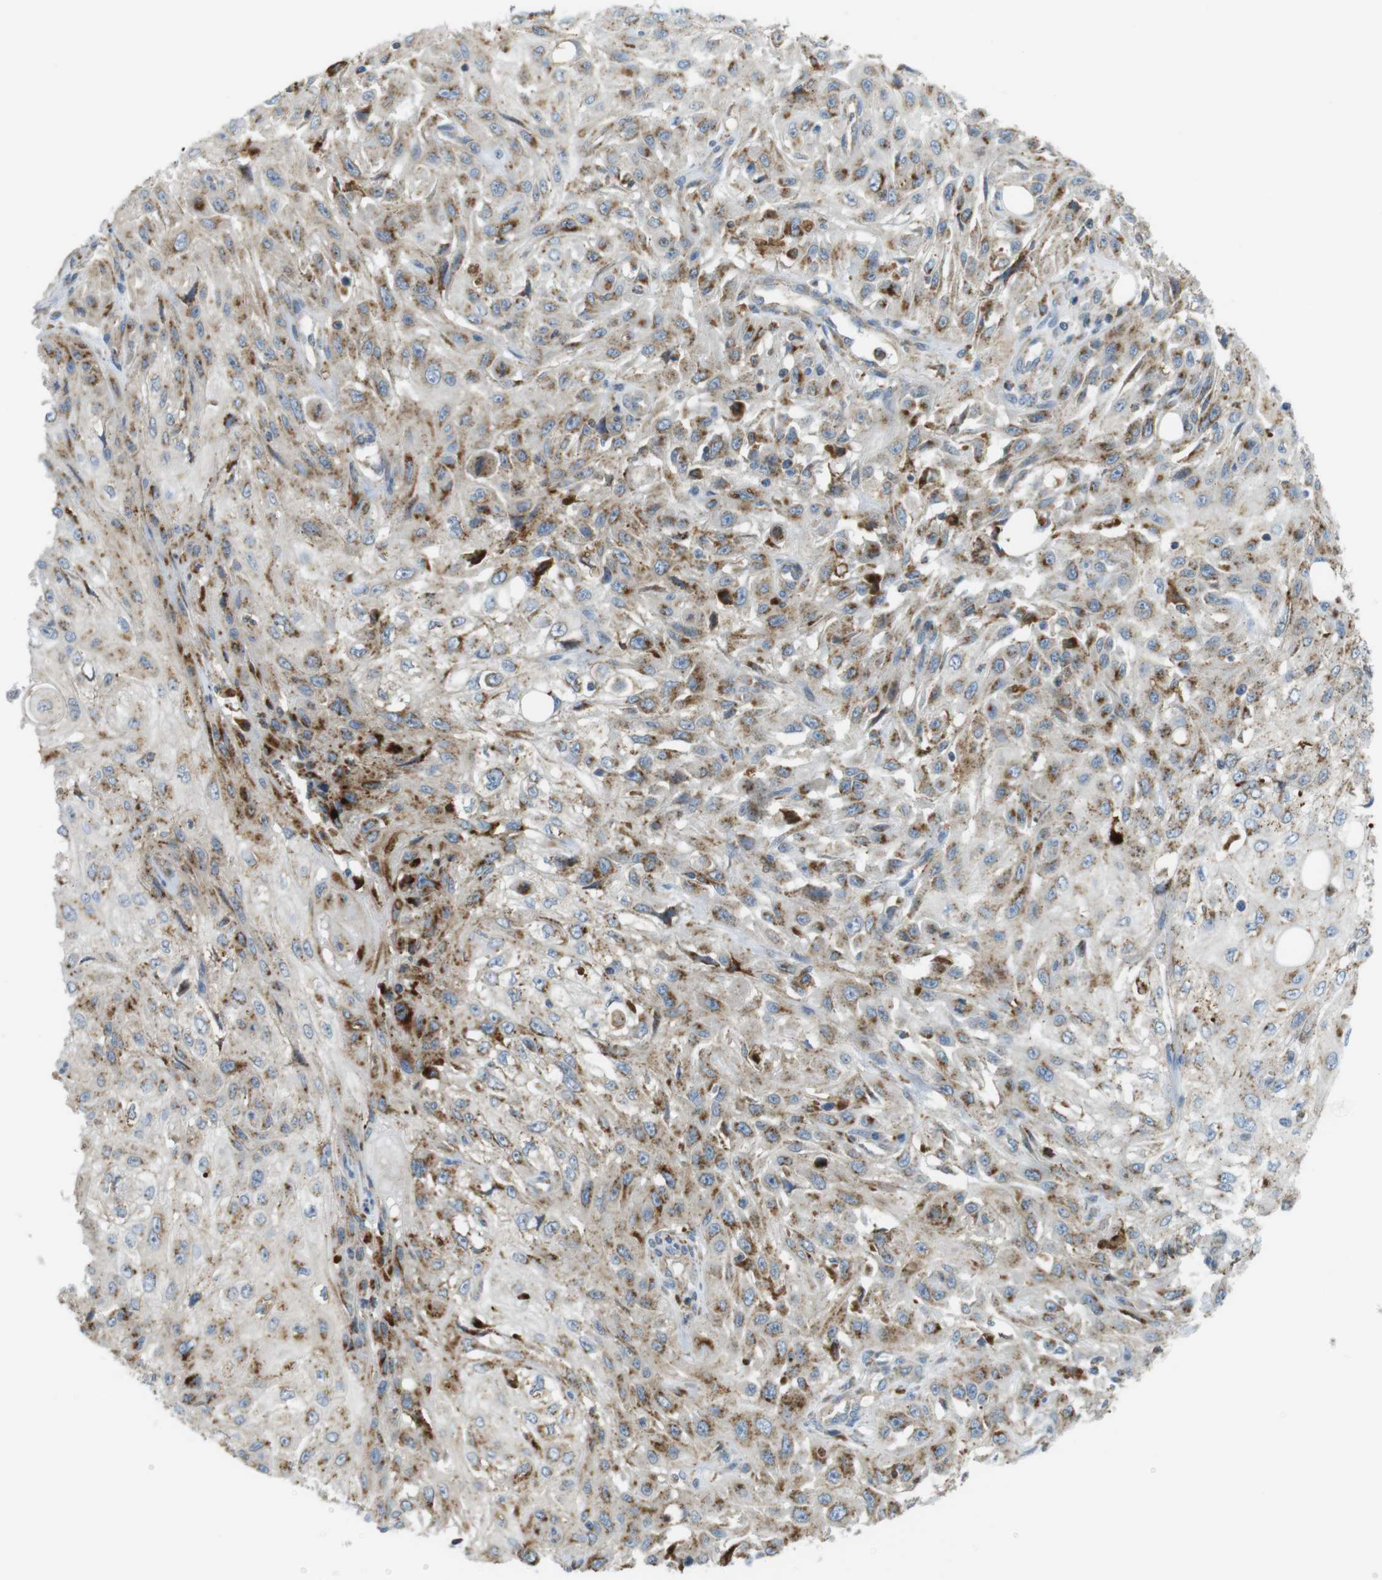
{"staining": {"intensity": "moderate", "quantity": ">75%", "location": "cytoplasmic/membranous"}, "tissue": "skin cancer", "cell_type": "Tumor cells", "image_type": "cancer", "snomed": [{"axis": "morphology", "description": "Squamous cell carcinoma, NOS"}, {"axis": "topography", "description": "Skin"}], "caption": "This is a histology image of IHC staining of skin cancer, which shows moderate staining in the cytoplasmic/membranous of tumor cells.", "gene": "LAMP1", "patient": {"sex": "male", "age": 75}}